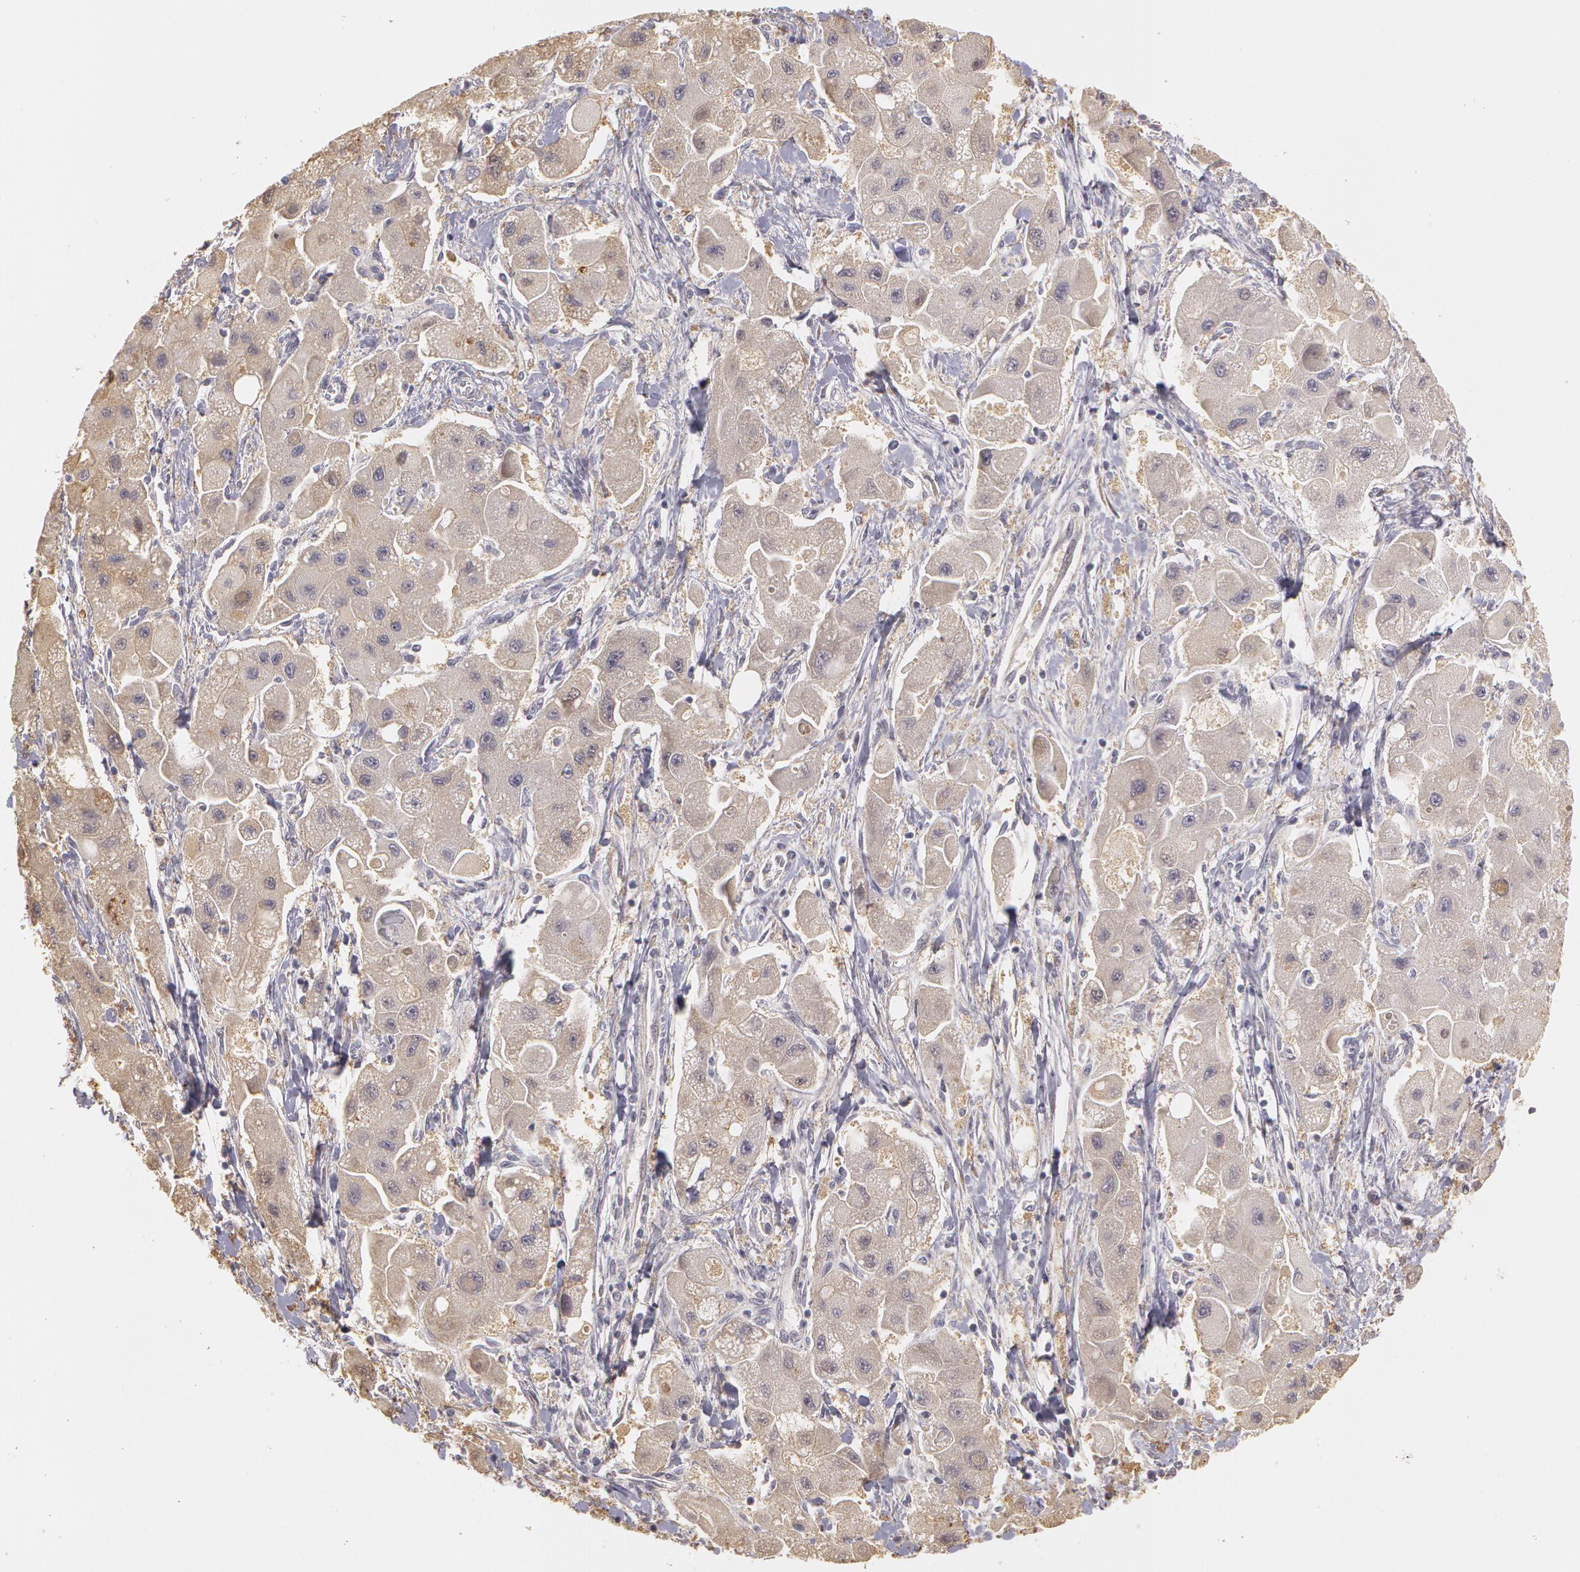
{"staining": {"intensity": "negative", "quantity": "none", "location": "none"}, "tissue": "liver cancer", "cell_type": "Tumor cells", "image_type": "cancer", "snomed": [{"axis": "morphology", "description": "Carcinoma, Hepatocellular, NOS"}, {"axis": "topography", "description": "Liver"}], "caption": "Tumor cells are negative for brown protein staining in liver cancer (hepatocellular carcinoma).", "gene": "C1R", "patient": {"sex": "male", "age": 24}}